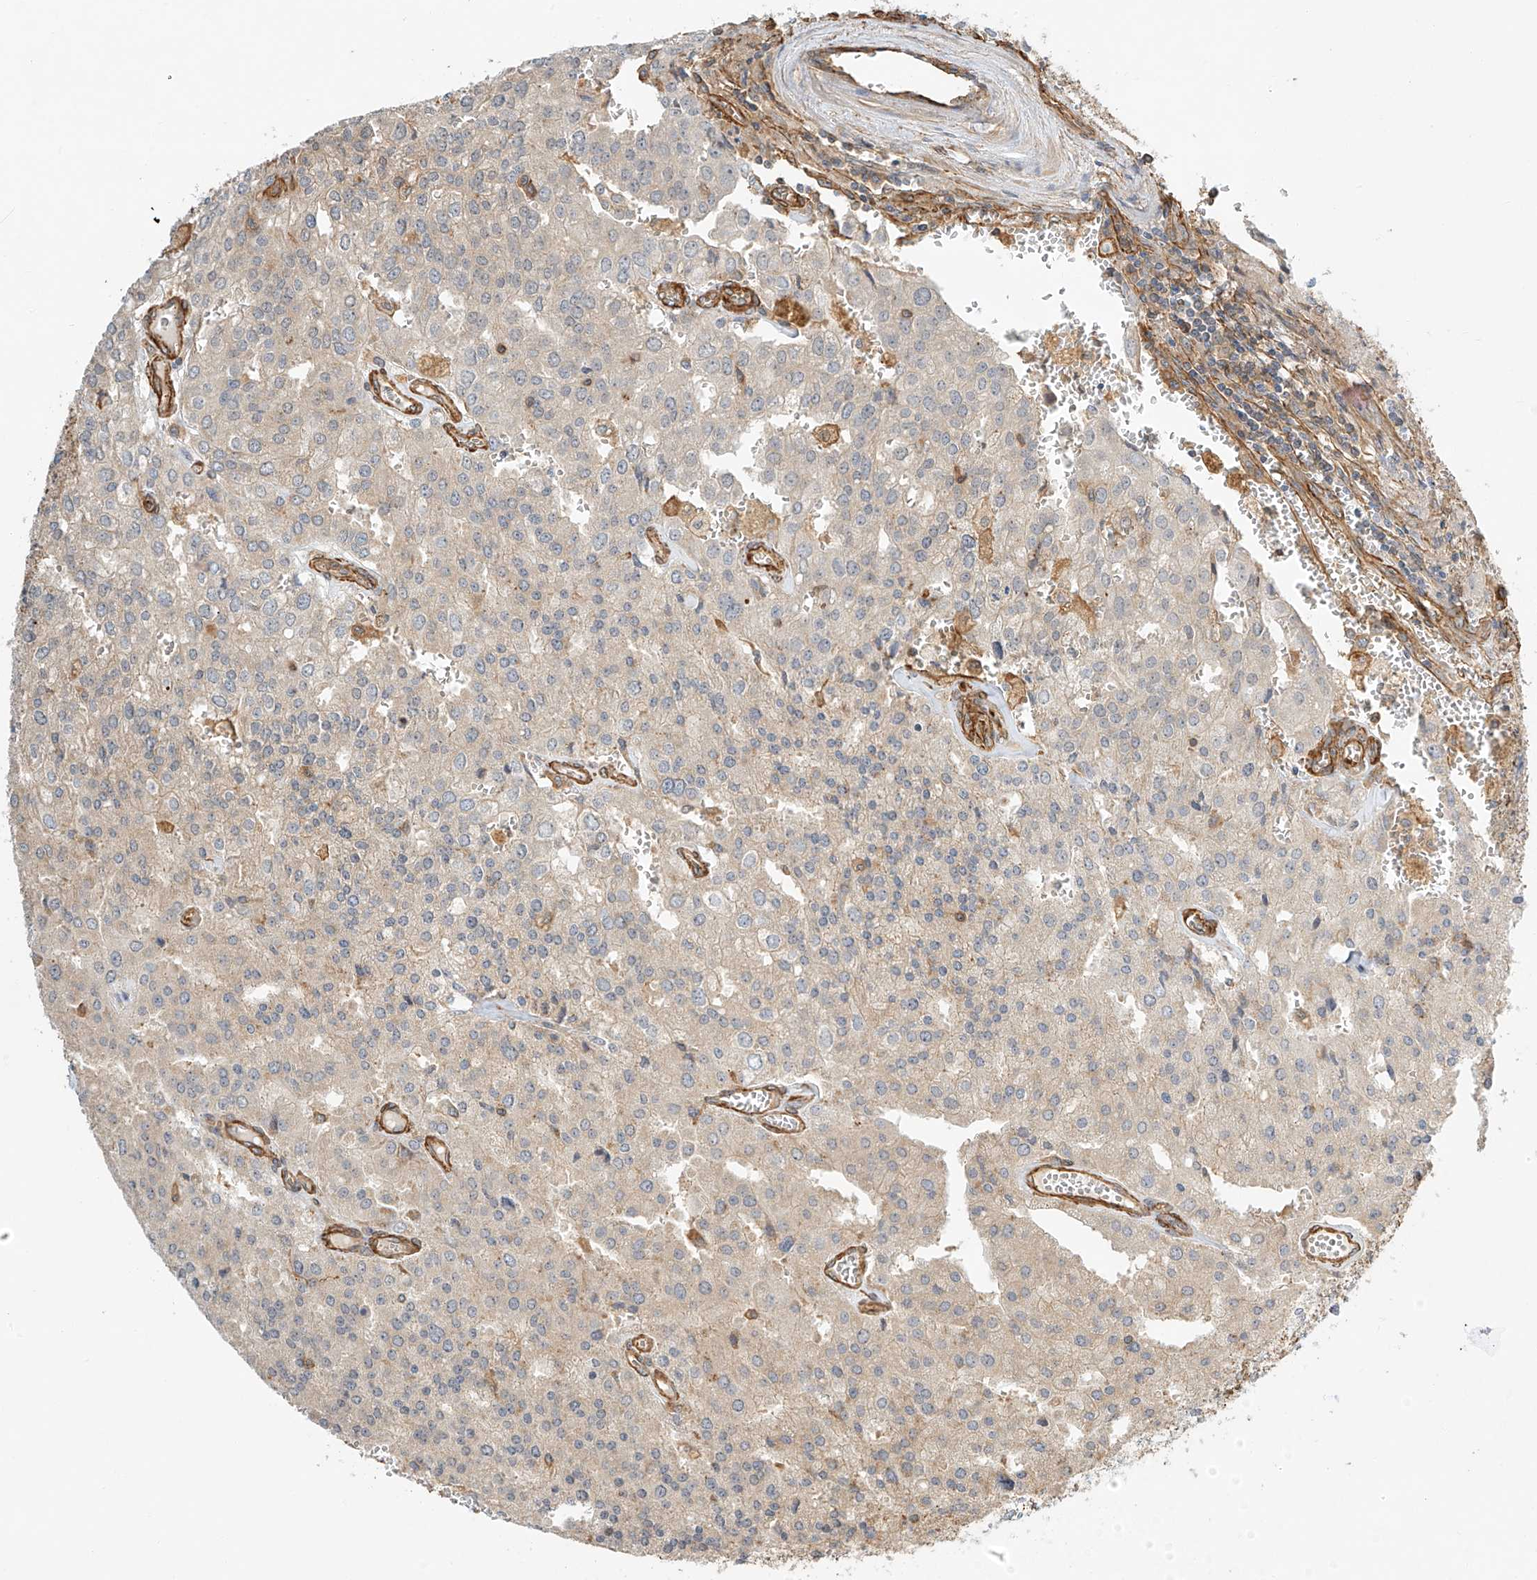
{"staining": {"intensity": "negative", "quantity": "none", "location": "none"}, "tissue": "prostate cancer", "cell_type": "Tumor cells", "image_type": "cancer", "snomed": [{"axis": "morphology", "description": "Adenocarcinoma, High grade"}, {"axis": "topography", "description": "Prostate"}], "caption": "The image demonstrates no staining of tumor cells in prostate adenocarcinoma (high-grade). Nuclei are stained in blue.", "gene": "CSMD3", "patient": {"sex": "male", "age": 68}}